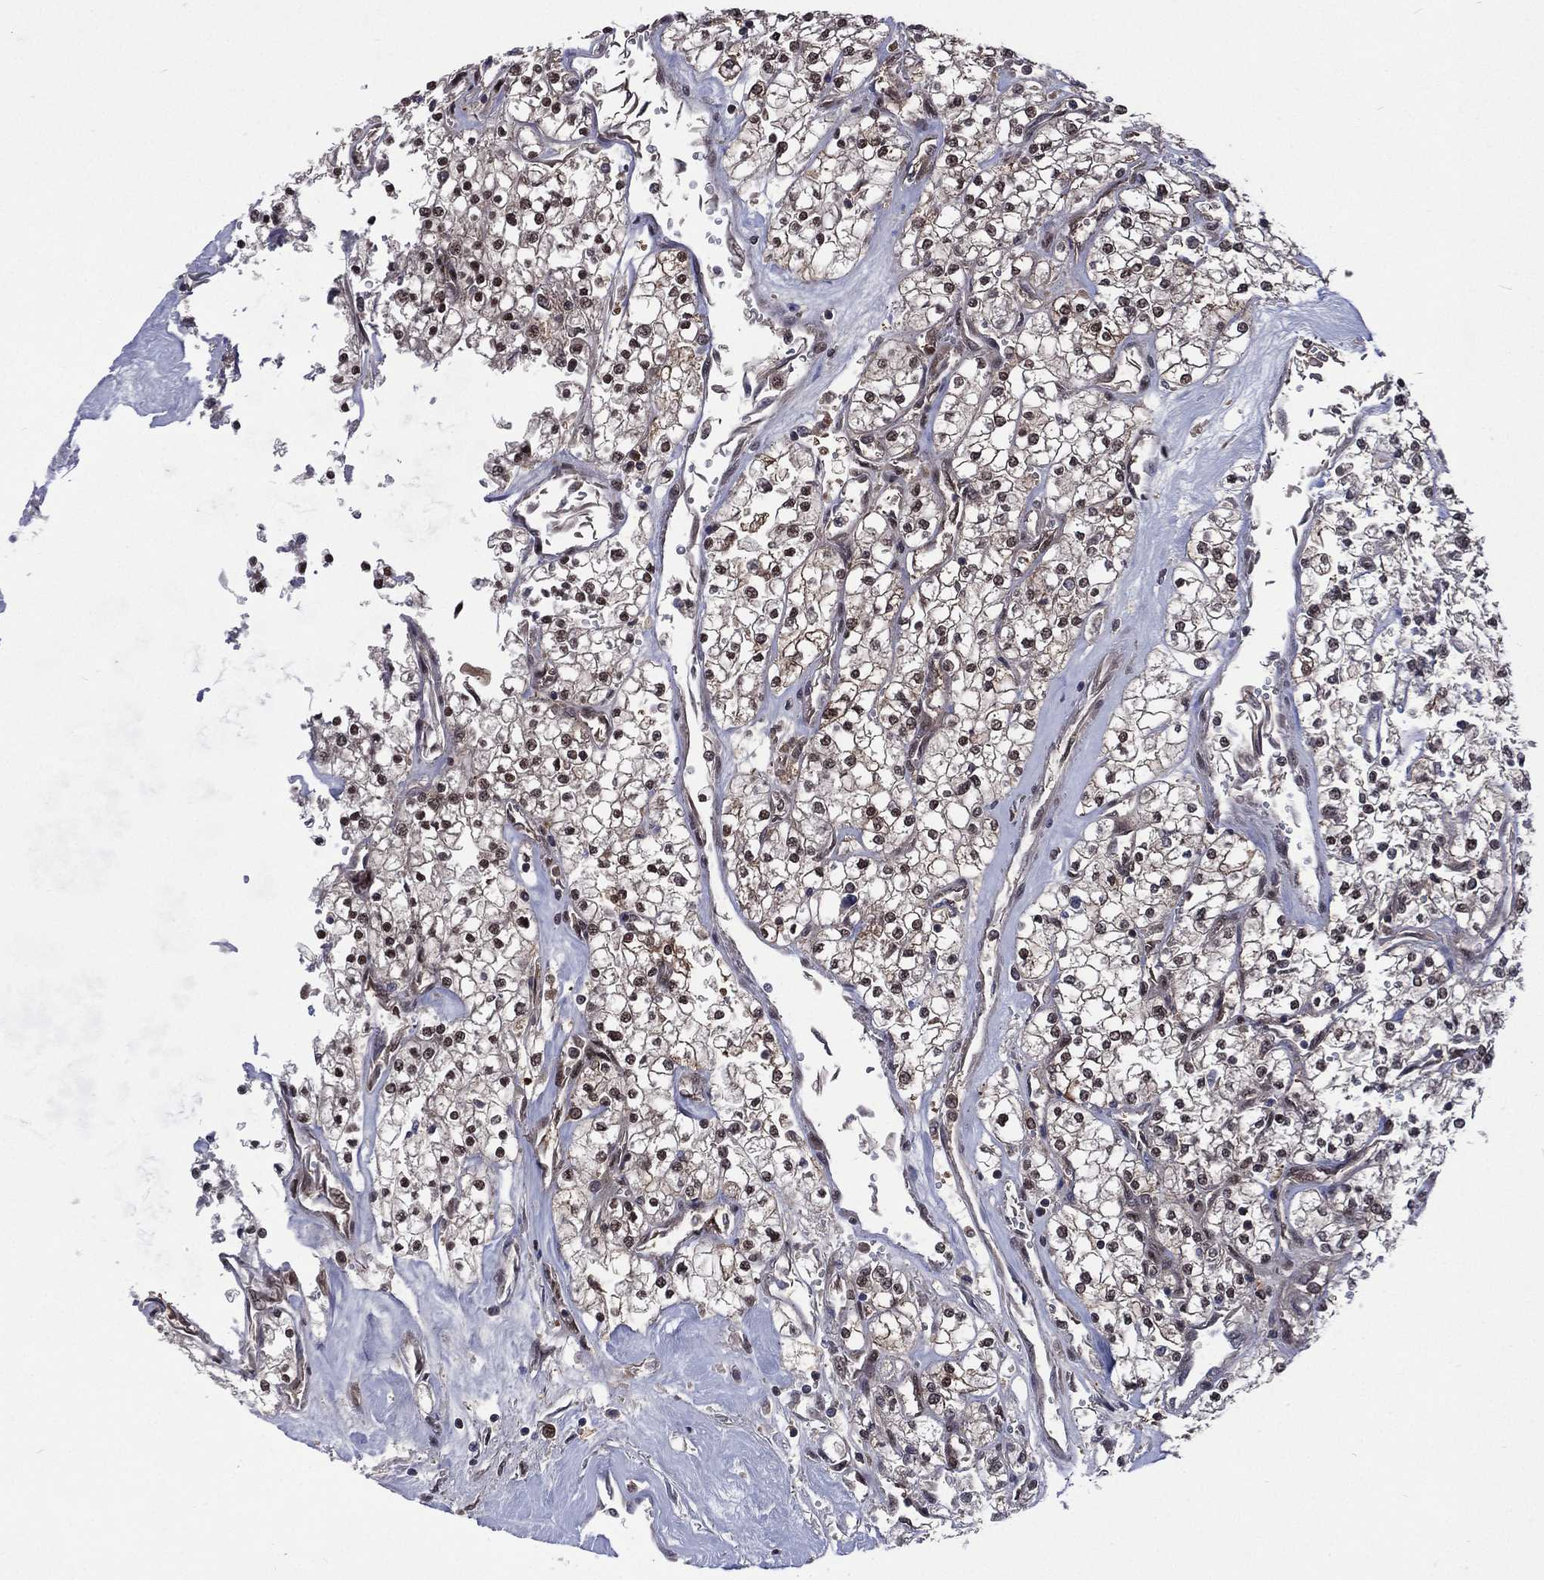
{"staining": {"intensity": "strong", "quantity": ">75%", "location": "cytoplasmic/membranous,nuclear"}, "tissue": "renal cancer", "cell_type": "Tumor cells", "image_type": "cancer", "snomed": [{"axis": "morphology", "description": "Adenocarcinoma, NOS"}, {"axis": "topography", "description": "Kidney"}], "caption": "A high-resolution image shows immunohistochemistry (IHC) staining of renal cancer, which demonstrates strong cytoplasmic/membranous and nuclear staining in approximately >75% of tumor cells. (brown staining indicates protein expression, while blue staining denotes nuclei).", "gene": "MTAP", "patient": {"sex": "male", "age": 80}}